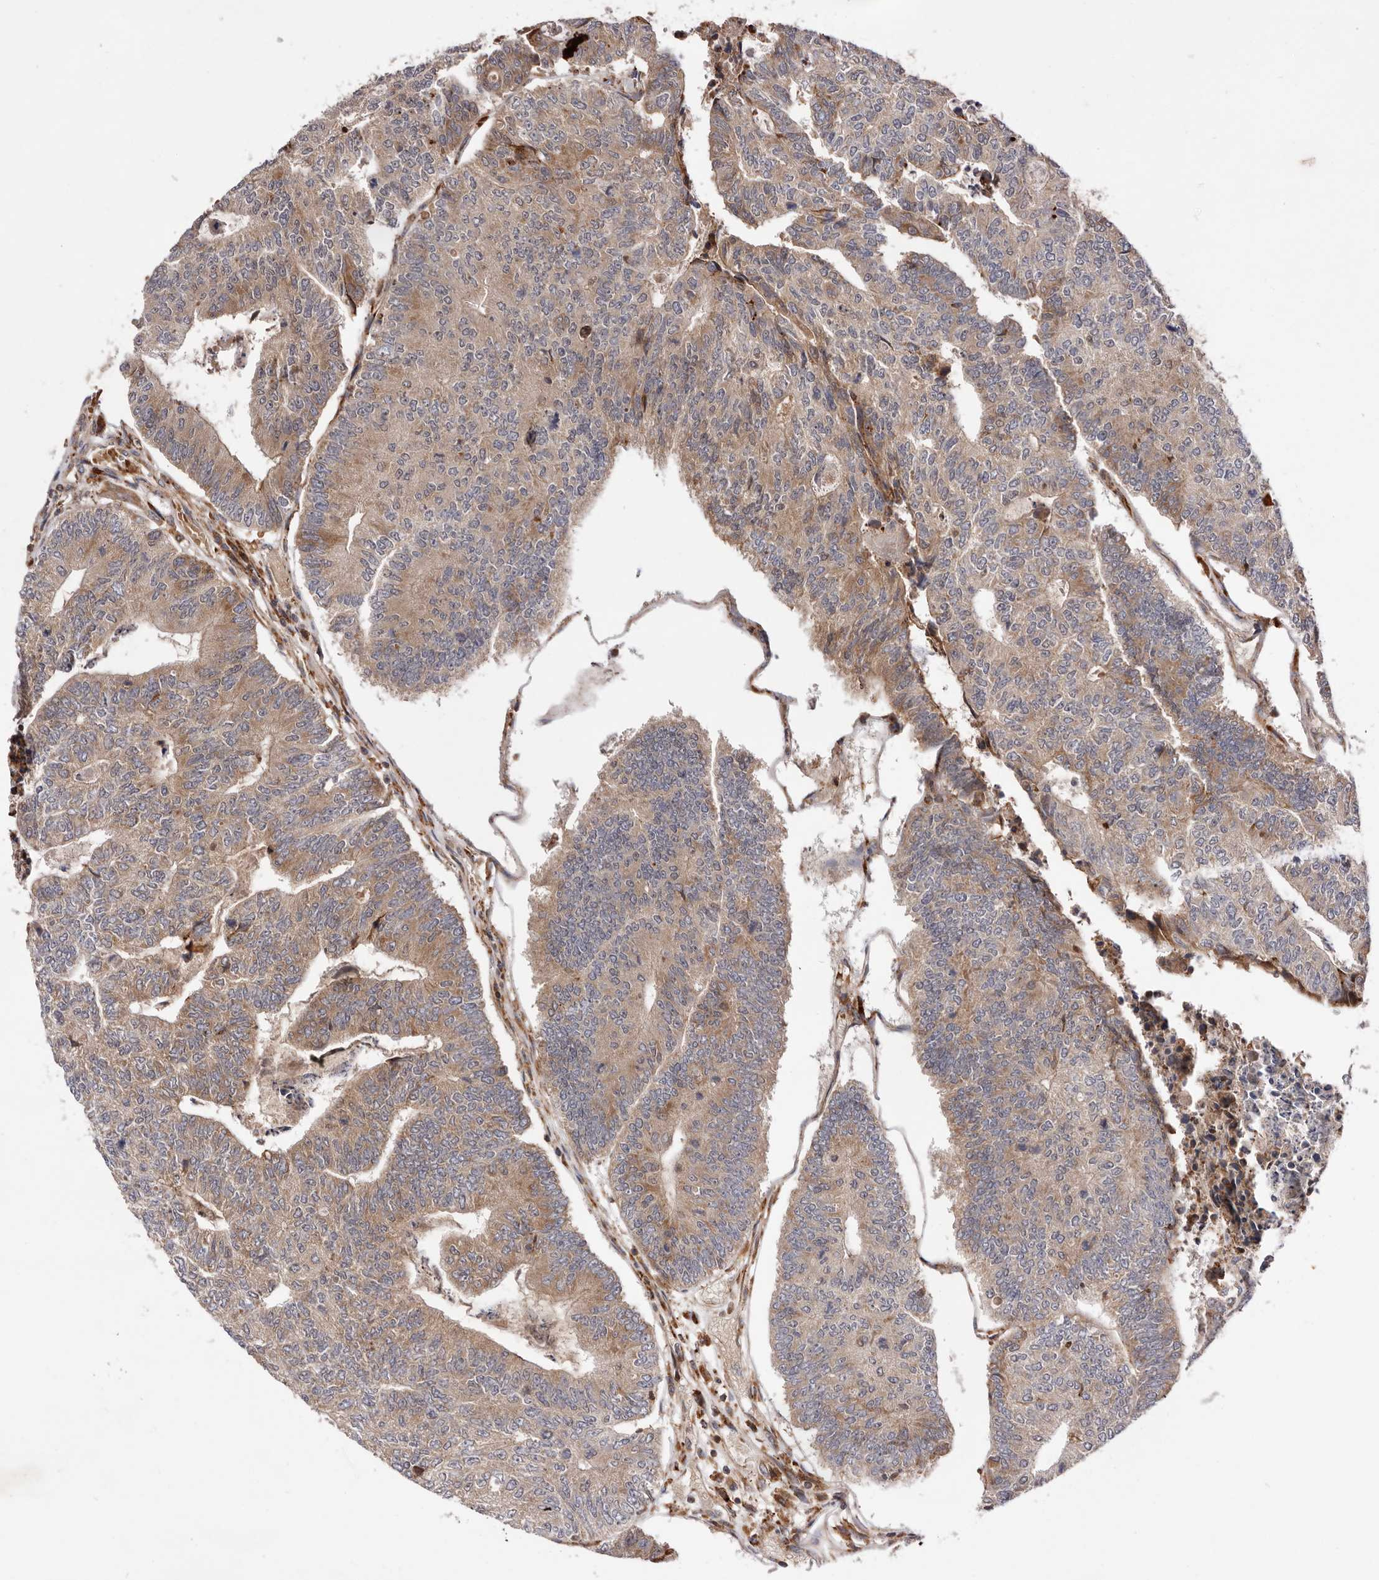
{"staining": {"intensity": "moderate", "quantity": ">75%", "location": "cytoplasmic/membranous"}, "tissue": "colorectal cancer", "cell_type": "Tumor cells", "image_type": "cancer", "snomed": [{"axis": "morphology", "description": "Adenocarcinoma, NOS"}, {"axis": "topography", "description": "Colon"}], "caption": "Immunohistochemistry (IHC) of colorectal cancer (adenocarcinoma) demonstrates medium levels of moderate cytoplasmic/membranous expression in approximately >75% of tumor cells. Ihc stains the protein in brown and the nuclei are stained blue.", "gene": "RNF213", "patient": {"sex": "female", "age": 67}}